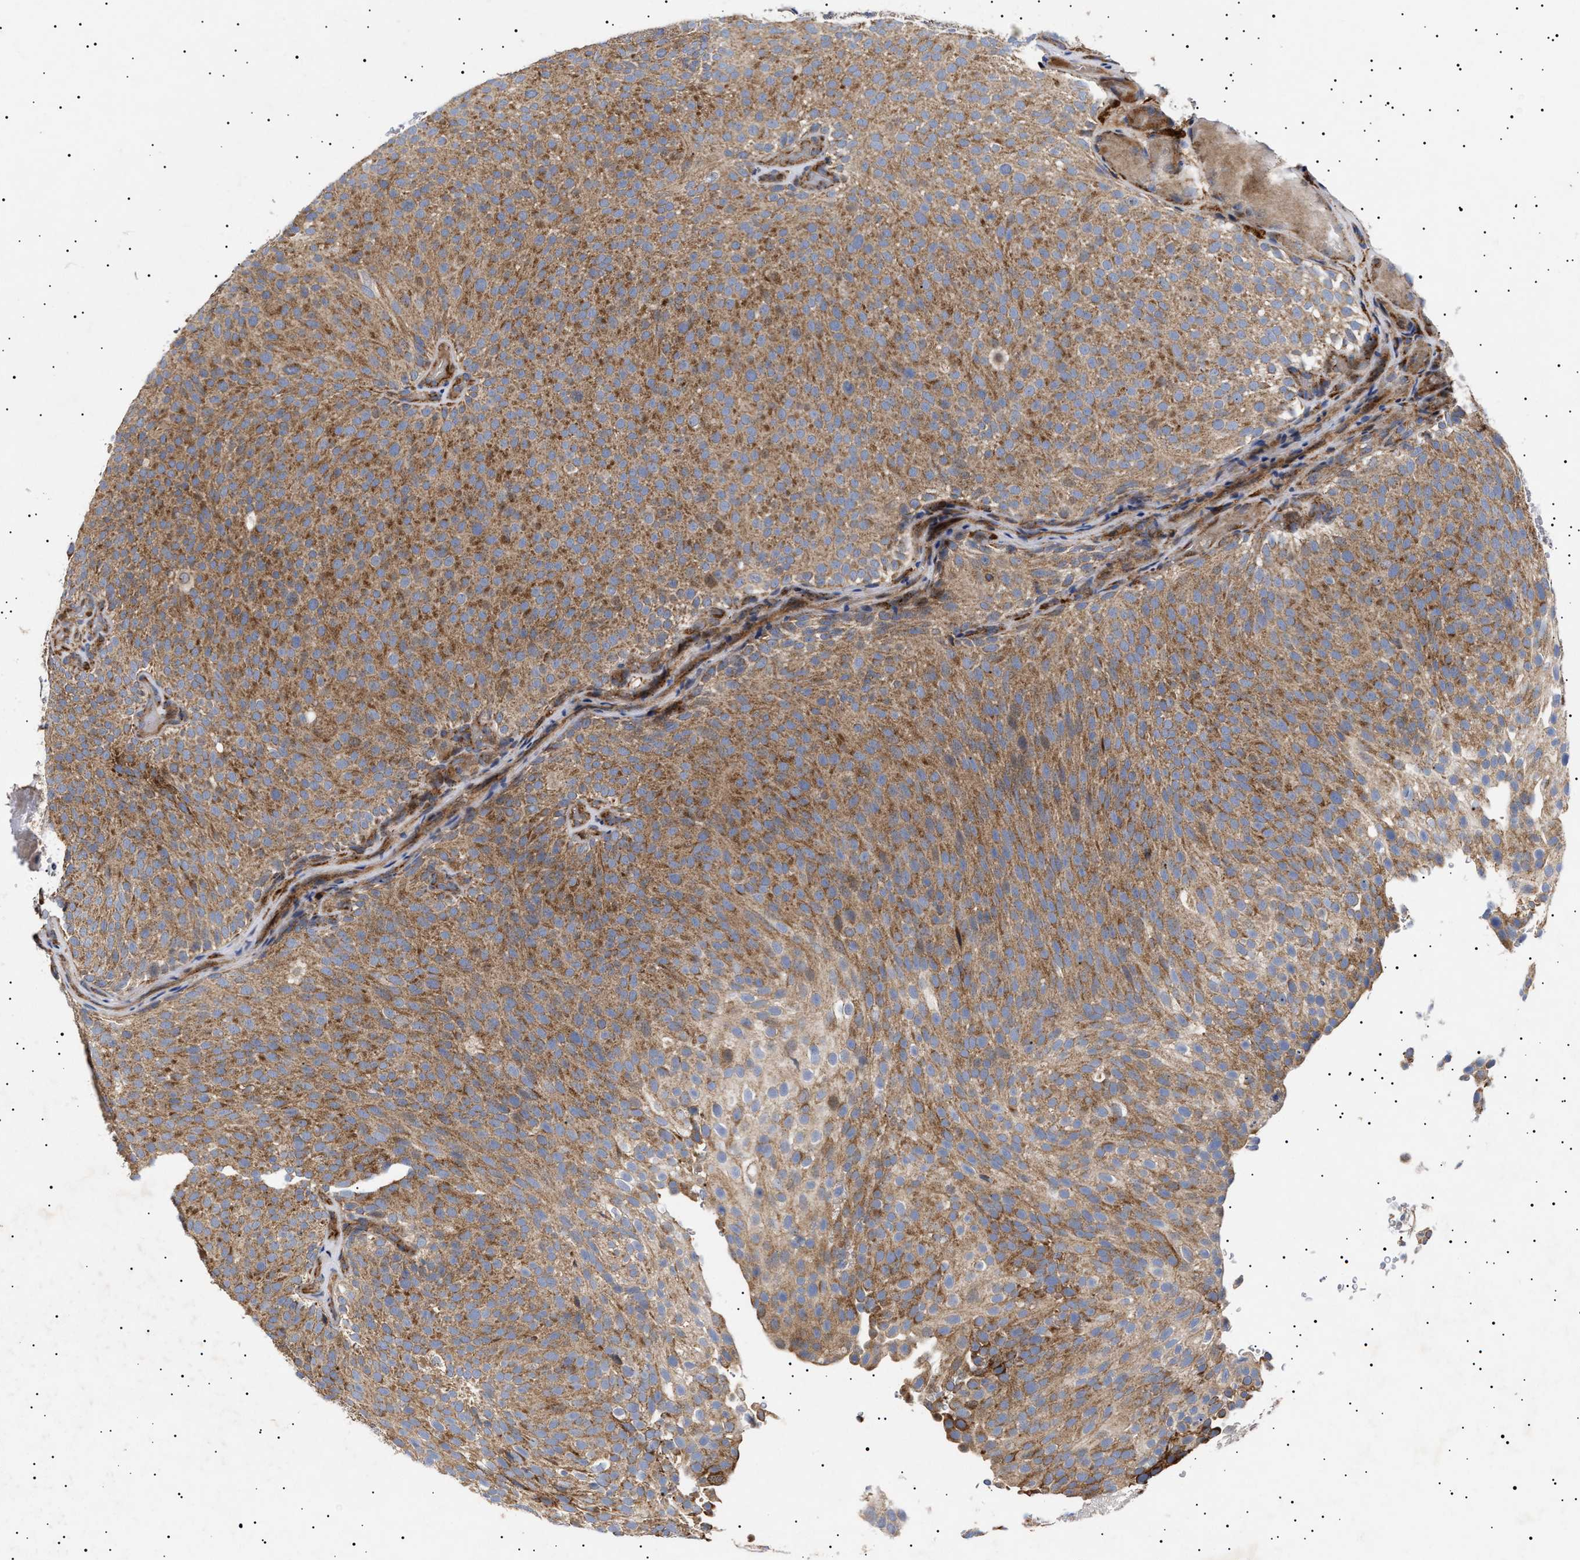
{"staining": {"intensity": "moderate", "quantity": ">75%", "location": "cytoplasmic/membranous"}, "tissue": "urothelial cancer", "cell_type": "Tumor cells", "image_type": "cancer", "snomed": [{"axis": "morphology", "description": "Urothelial carcinoma, Low grade"}, {"axis": "topography", "description": "Urinary bladder"}], "caption": "Immunohistochemical staining of human urothelial carcinoma (low-grade) reveals moderate cytoplasmic/membranous protein staining in about >75% of tumor cells. The protein of interest is stained brown, and the nuclei are stained in blue (DAB (3,3'-diaminobenzidine) IHC with brightfield microscopy, high magnification).", "gene": "MRPL10", "patient": {"sex": "male", "age": 78}}